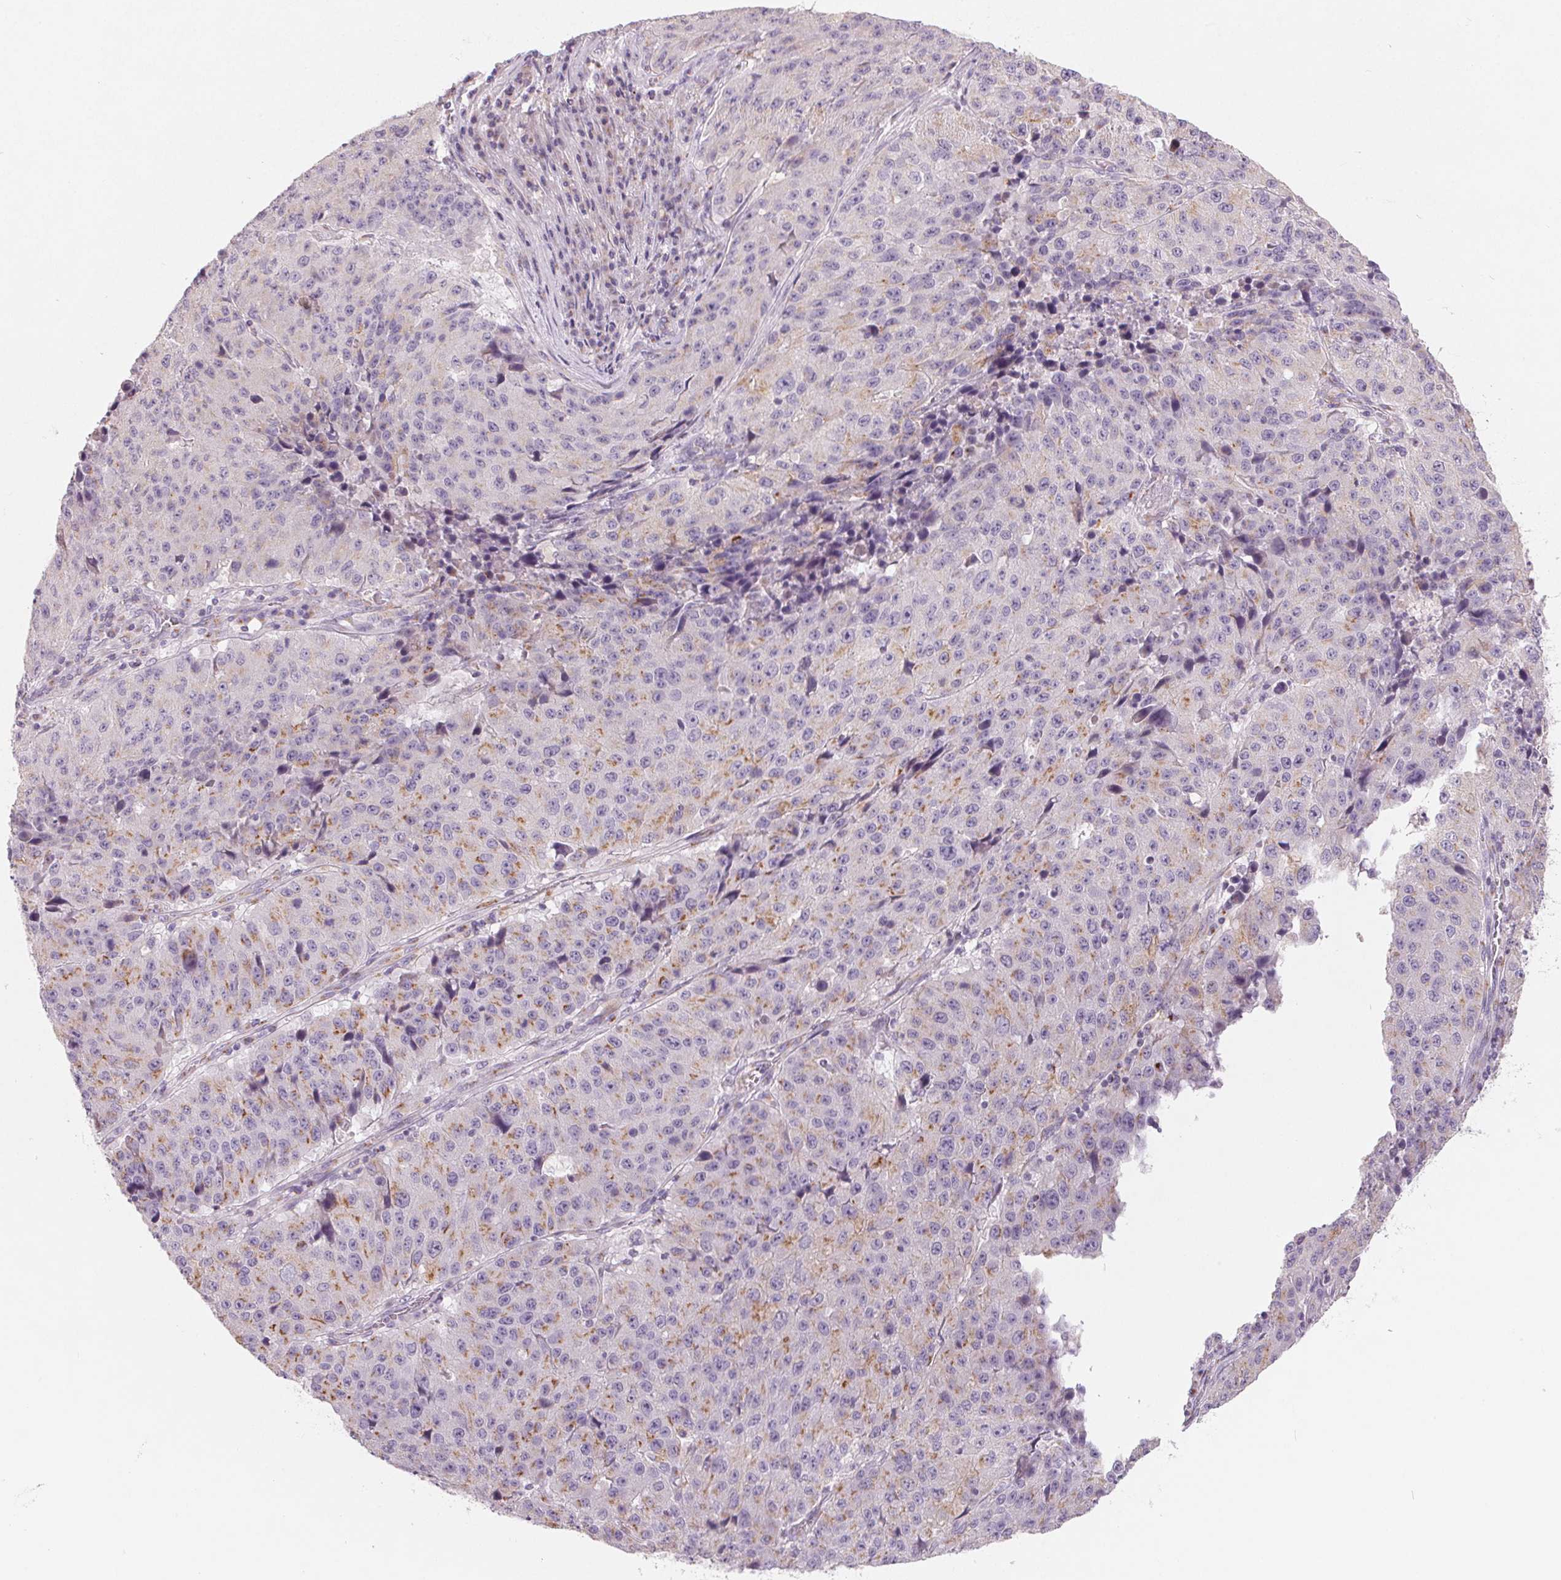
{"staining": {"intensity": "weak", "quantity": "25%-75%", "location": "cytoplasmic/membranous"}, "tissue": "stomach cancer", "cell_type": "Tumor cells", "image_type": "cancer", "snomed": [{"axis": "morphology", "description": "Adenocarcinoma, NOS"}, {"axis": "topography", "description": "Stomach"}], "caption": "Immunohistochemical staining of stomach adenocarcinoma reveals weak cytoplasmic/membranous protein positivity in approximately 25%-75% of tumor cells.", "gene": "DRAM2", "patient": {"sex": "male", "age": 71}}